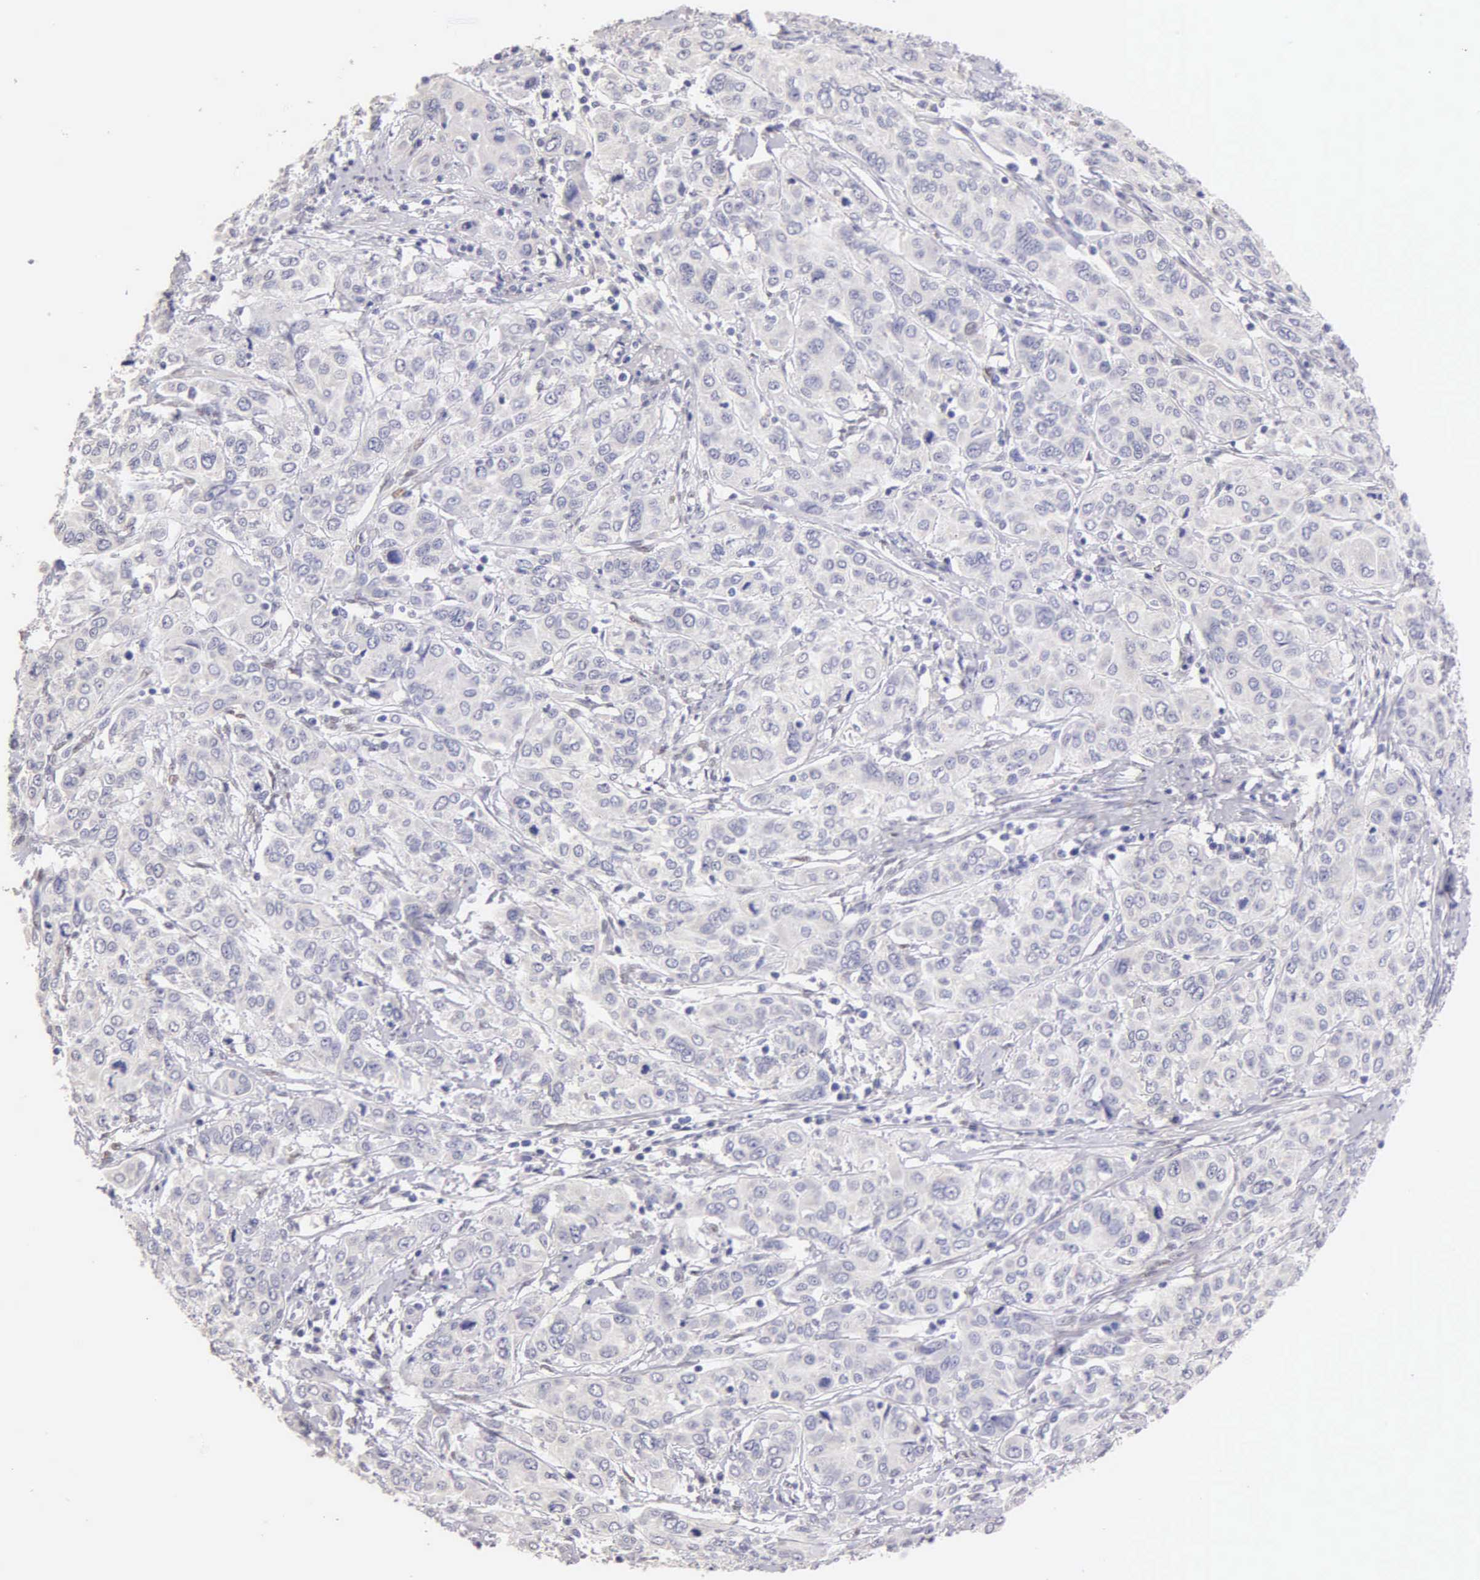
{"staining": {"intensity": "negative", "quantity": "none", "location": "none"}, "tissue": "cervical cancer", "cell_type": "Tumor cells", "image_type": "cancer", "snomed": [{"axis": "morphology", "description": "Squamous cell carcinoma, NOS"}, {"axis": "topography", "description": "Cervix"}], "caption": "This image is of cervical cancer (squamous cell carcinoma) stained with immunohistochemistry to label a protein in brown with the nuclei are counter-stained blue. There is no staining in tumor cells. Brightfield microscopy of immunohistochemistry stained with DAB (3,3'-diaminobenzidine) (brown) and hematoxylin (blue), captured at high magnification.", "gene": "ESR1", "patient": {"sex": "female", "age": 38}}